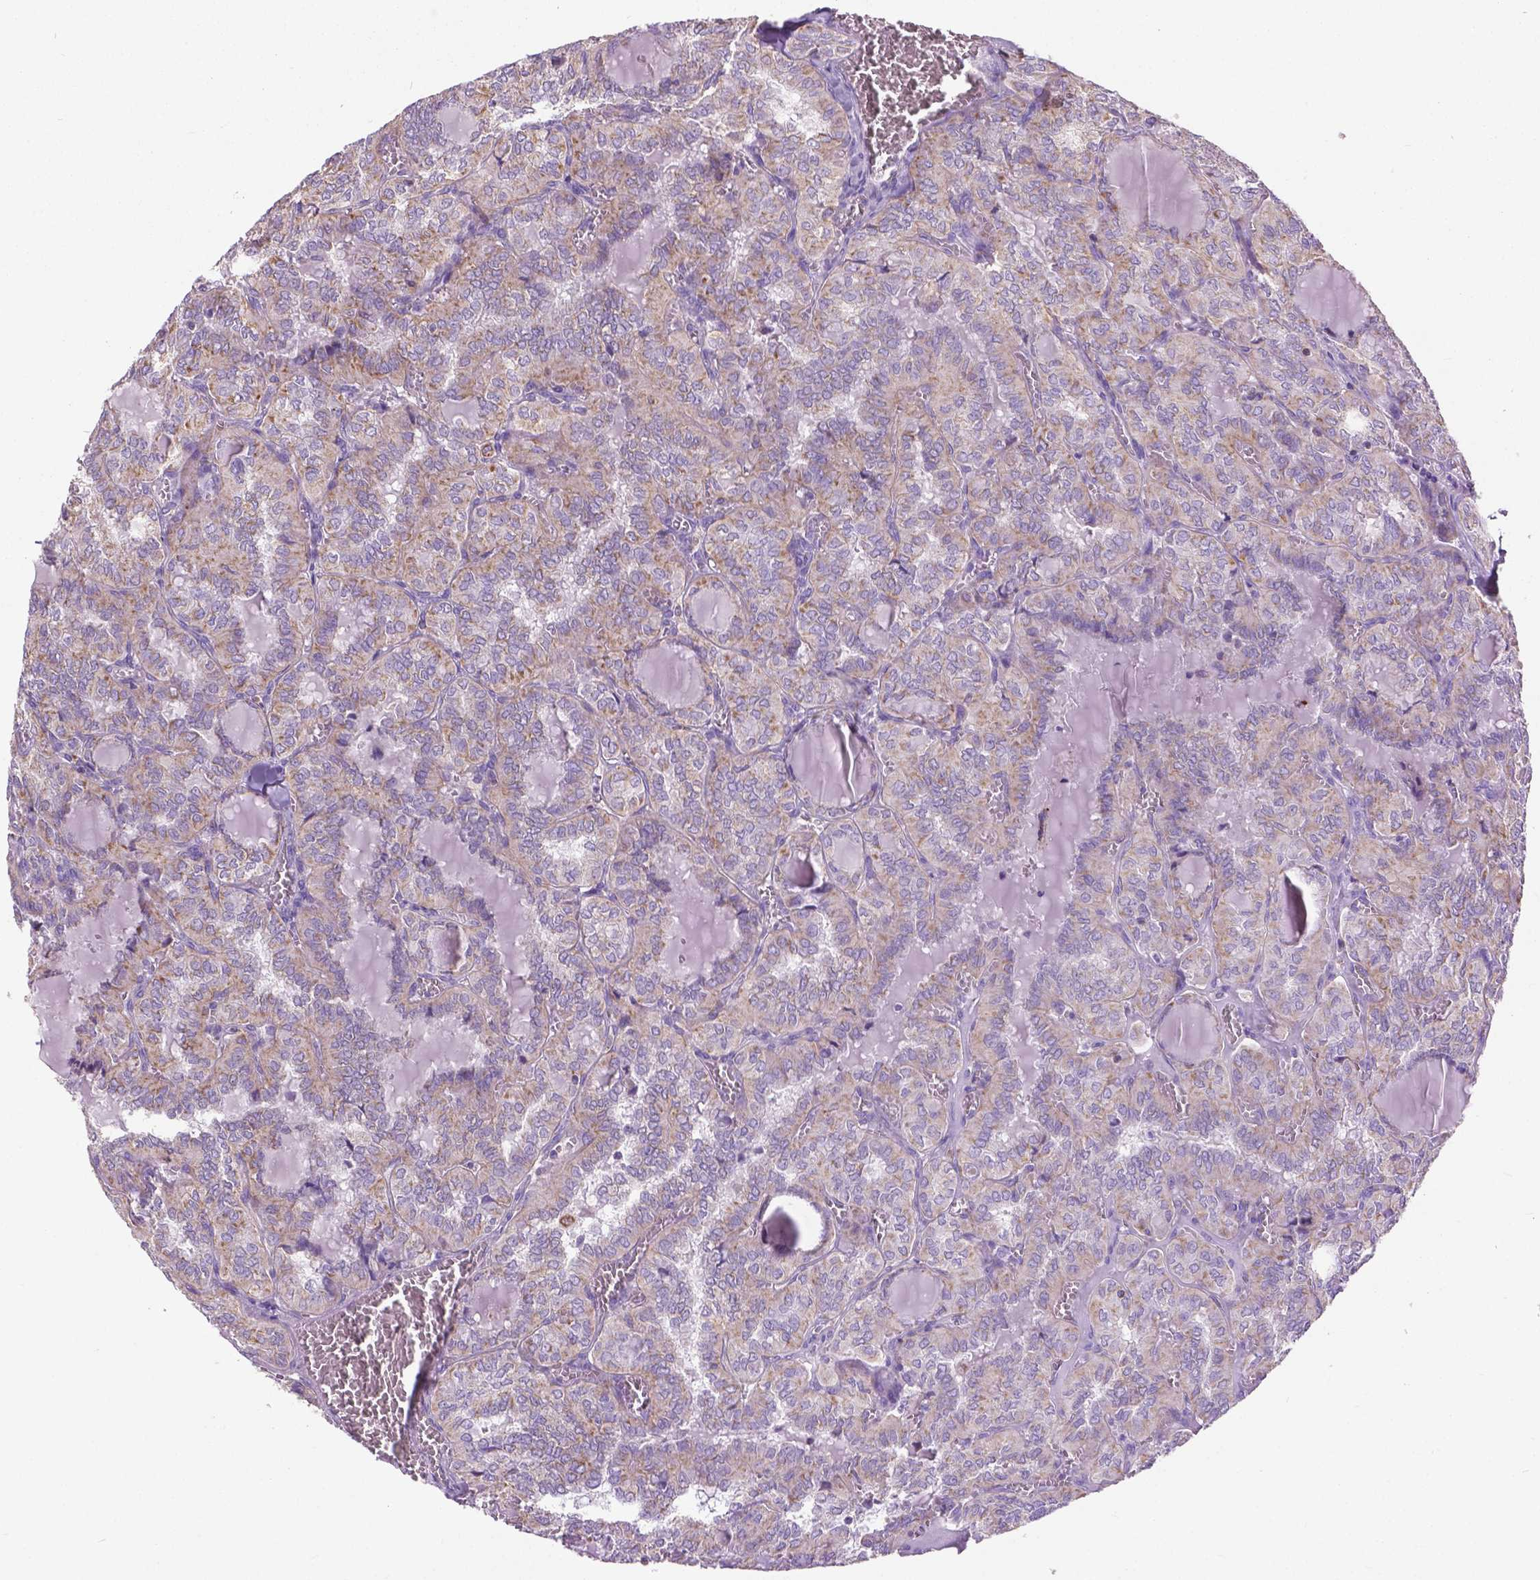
{"staining": {"intensity": "weak", "quantity": ">75%", "location": "cytoplasmic/membranous"}, "tissue": "thyroid cancer", "cell_type": "Tumor cells", "image_type": "cancer", "snomed": [{"axis": "morphology", "description": "Papillary adenocarcinoma, NOS"}, {"axis": "topography", "description": "Thyroid gland"}], "caption": "A high-resolution micrograph shows IHC staining of thyroid cancer, which shows weak cytoplasmic/membranous expression in approximately >75% of tumor cells. (Stains: DAB (3,3'-diaminobenzidine) in brown, nuclei in blue, Microscopy: brightfield microscopy at high magnification).", "gene": "VDAC1", "patient": {"sex": "female", "age": 41}}